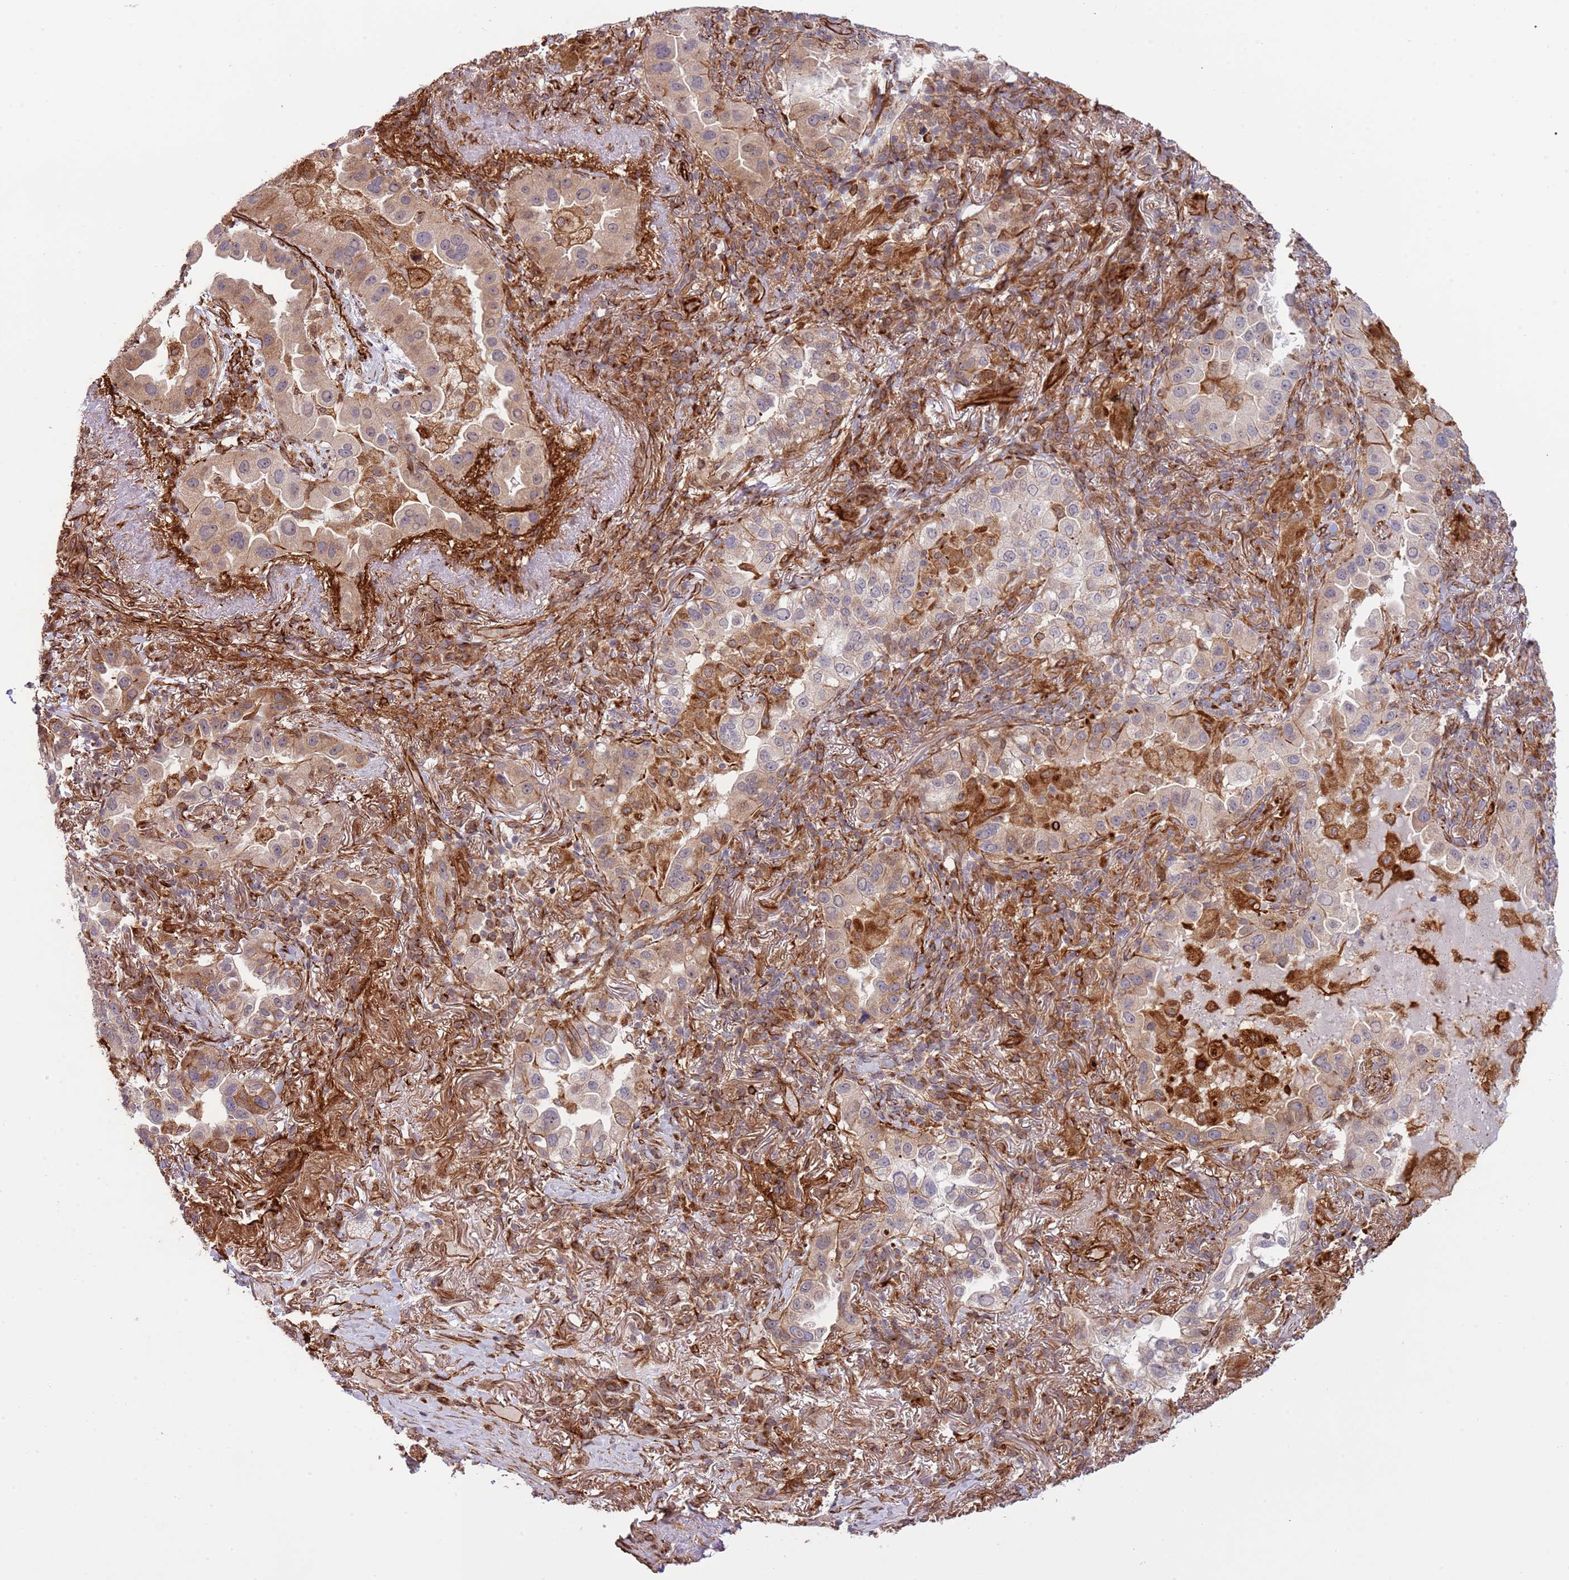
{"staining": {"intensity": "weak", "quantity": "25%-75%", "location": "cytoplasmic/membranous"}, "tissue": "lung cancer", "cell_type": "Tumor cells", "image_type": "cancer", "snomed": [{"axis": "morphology", "description": "Adenocarcinoma, NOS"}, {"axis": "topography", "description": "Lung"}], "caption": "A brown stain labels weak cytoplasmic/membranous staining of a protein in lung cancer tumor cells. (Stains: DAB in brown, nuclei in blue, Microscopy: brightfield microscopy at high magnification).", "gene": "NEK3", "patient": {"sex": "female", "age": 69}}